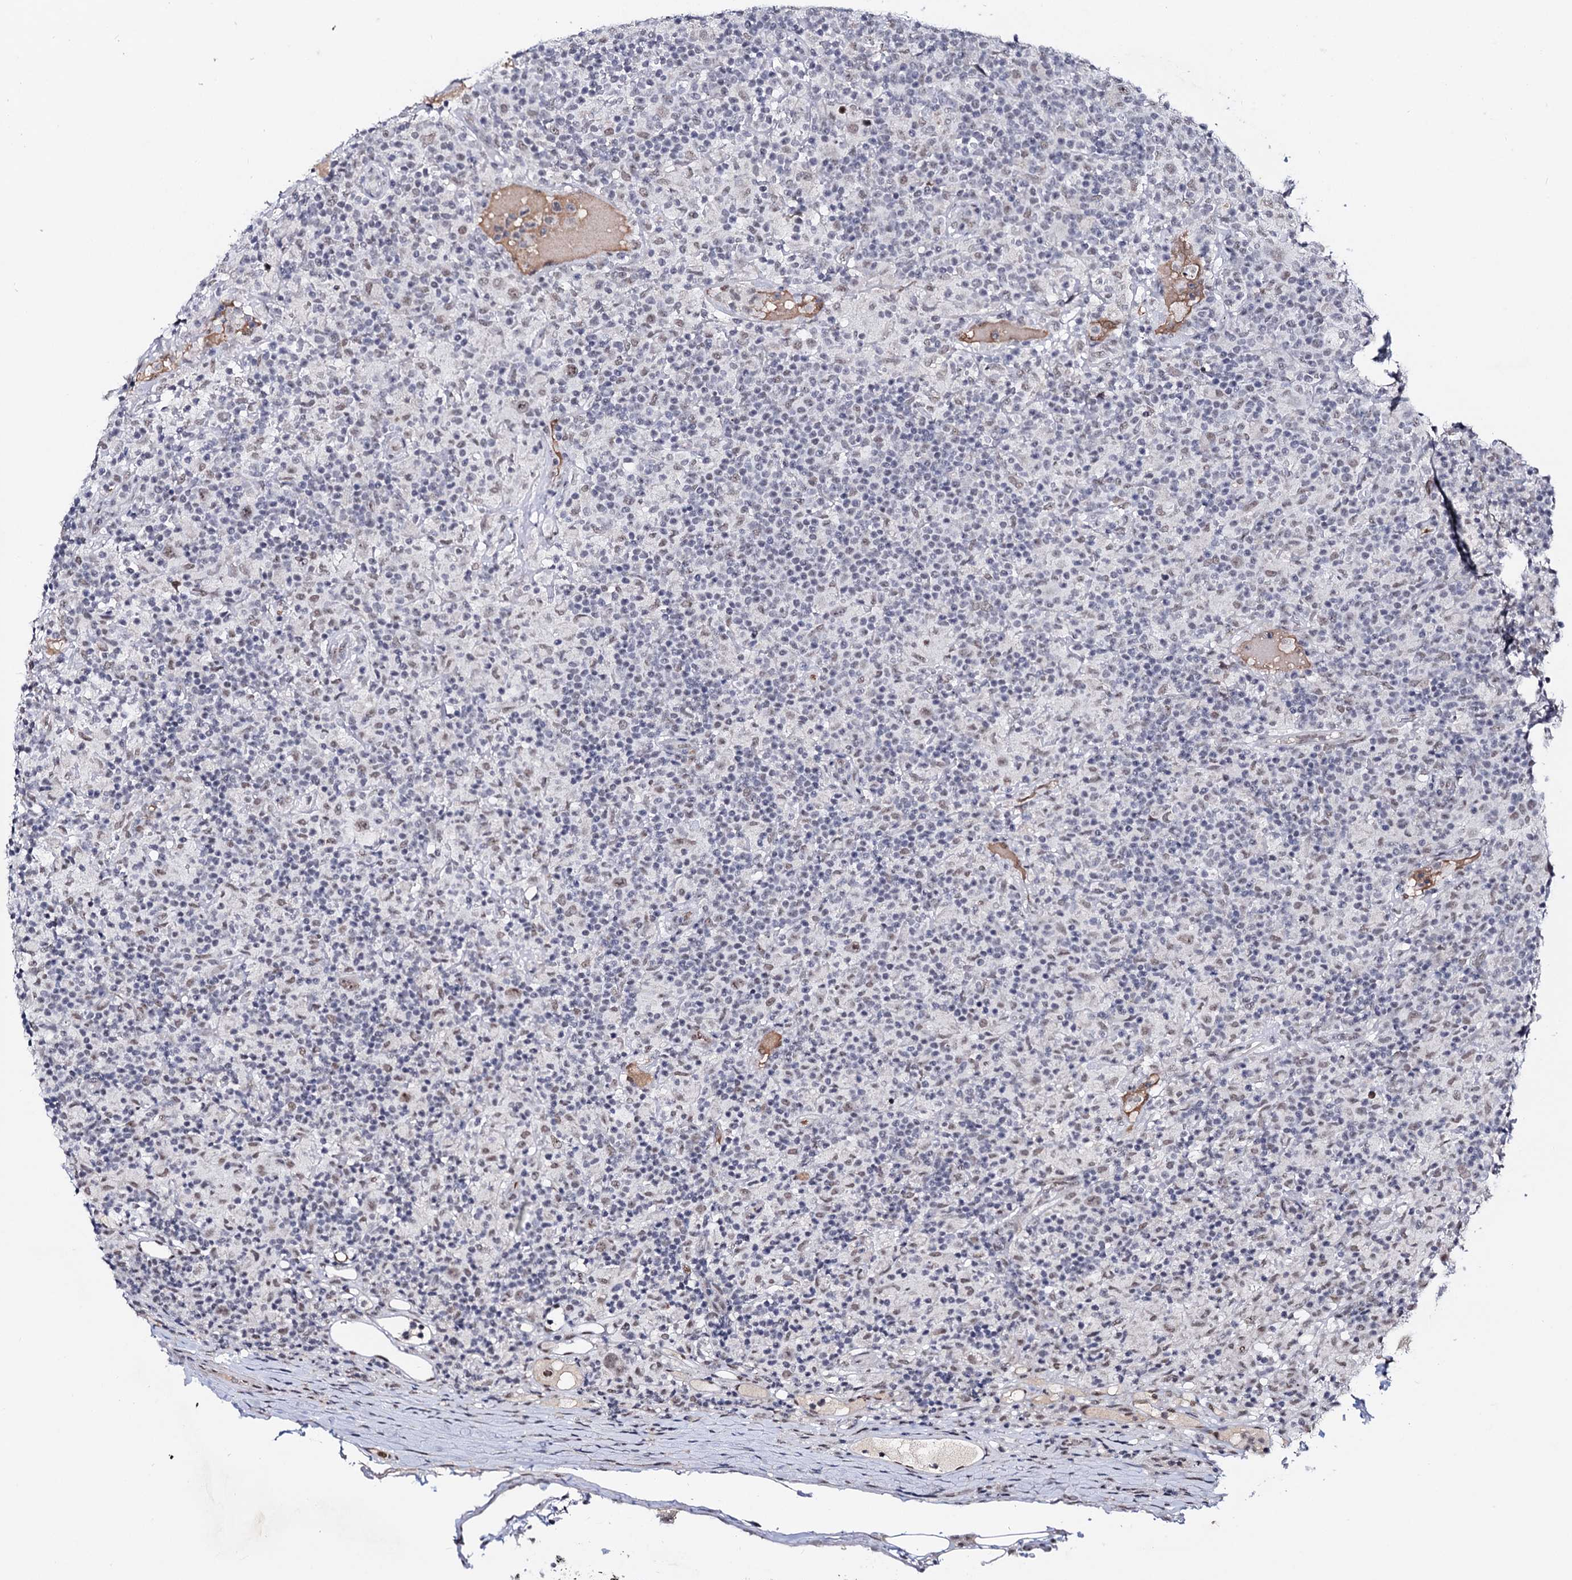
{"staining": {"intensity": "weak", "quantity": "25%-75%", "location": "nuclear"}, "tissue": "lymphoma", "cell_type": "Tumor cells", "image_type": "cancer", "snomed": [{"axis": "morphology", "description": "Hodgkin's disease, NOS"}, {"axis": "topography", "description": "Lymph node"}], "caption": "IHC photomicrograph of neoplastic tissue: human Hodgkin's disease stained using IHC displays low levels of weak protein expression localized specifically in the nuclear of tumor cells, appearing as a nuclear brown color.", "gene": "SFSWAP", "patient": {"sex": "male", "age": 70}}